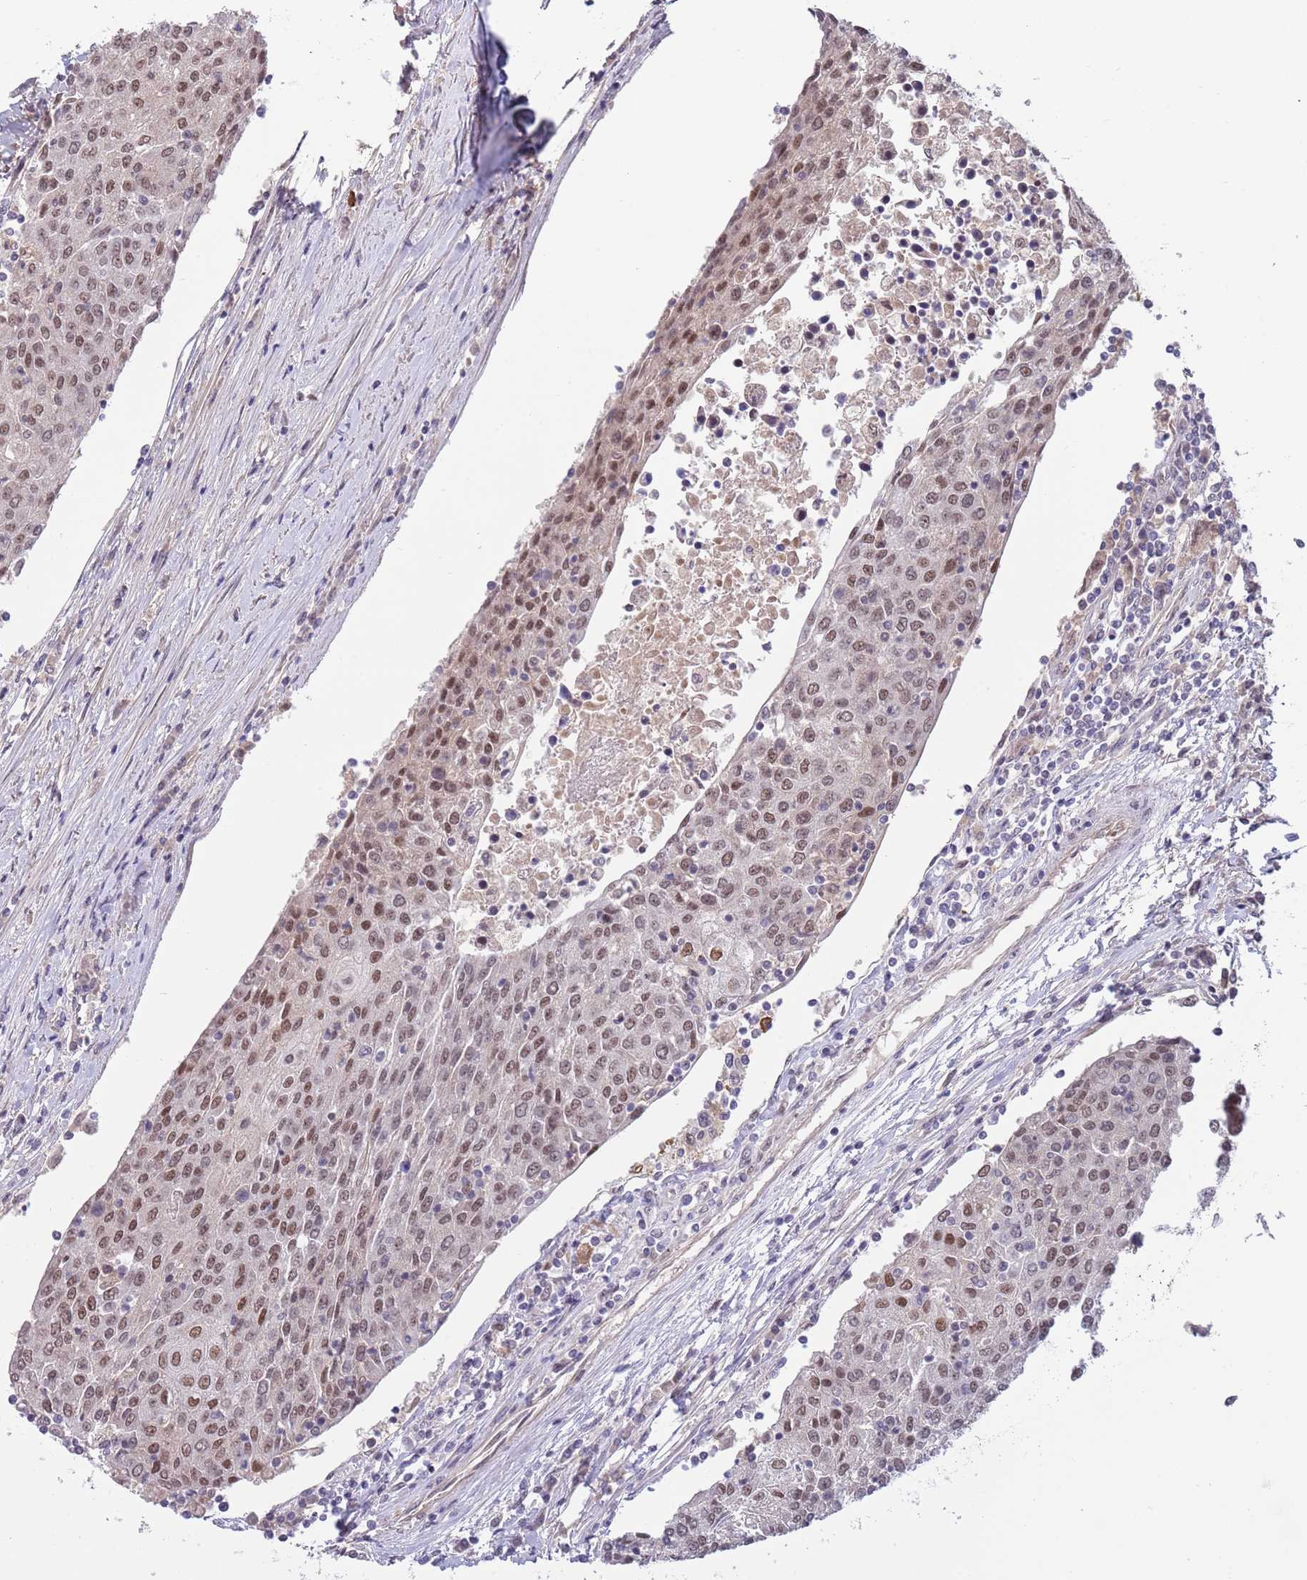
{"staining": {"intensity": "moderate", "quantity": ">75%", "location": "nuclear"}, "tissue": "urothelial cancer", "cell_type": "Tumor cells", "image_type": "cancer", "snomed": [{"axis": "morphology", "description": "Urothelial carcinoma, High grade"}, {"axis": "topography", "description": "Urinary bladder"}], "caption": "High-grade urothelial carcinoma stained with a brown dye reveals moderate nuclear positive positivity in about >75% of tumor cells.", "gene": "ZBTB7A", "patient": {"sex": "female", "age": 85}}